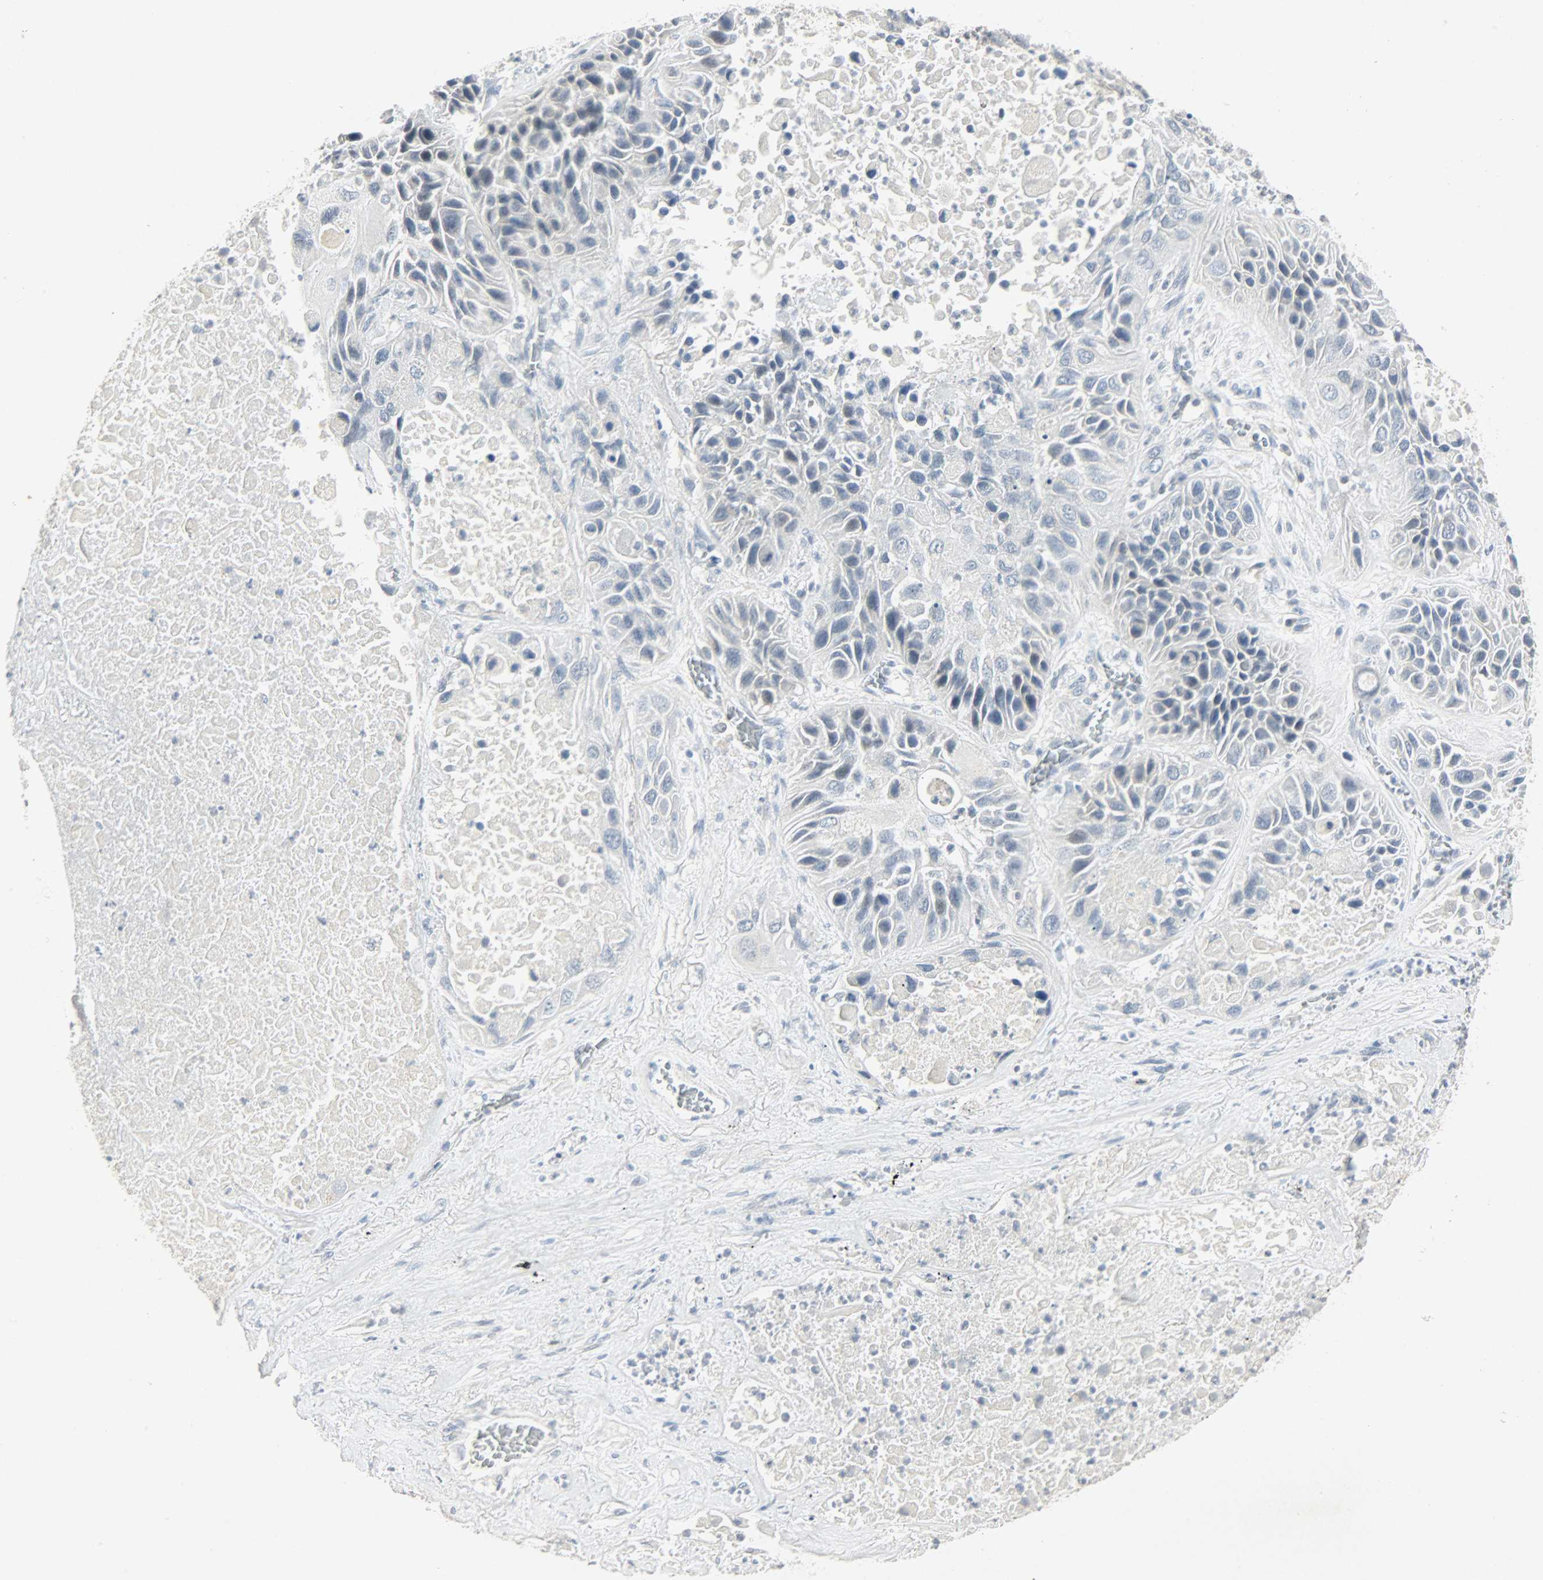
{"staining": {"intensity": "negative", "quantity": "none", "location": "none"}, "tissue": "lung cancer", "cell_type": "Tumor cells", "image_type": "cancer", "snomed": [{"axis": "morphology", "description": "Squamous cell carcinoma, NOS"}, {"axis": "topography", "description": "Lung"}], "caption": "Immunohistochemical staining of lung cancer (squamous cell carcinoma) demonstrates no significant positivity in tumor cells.", "gene": "CAMK4", "patient": {"sex": "female", "age": 76}}